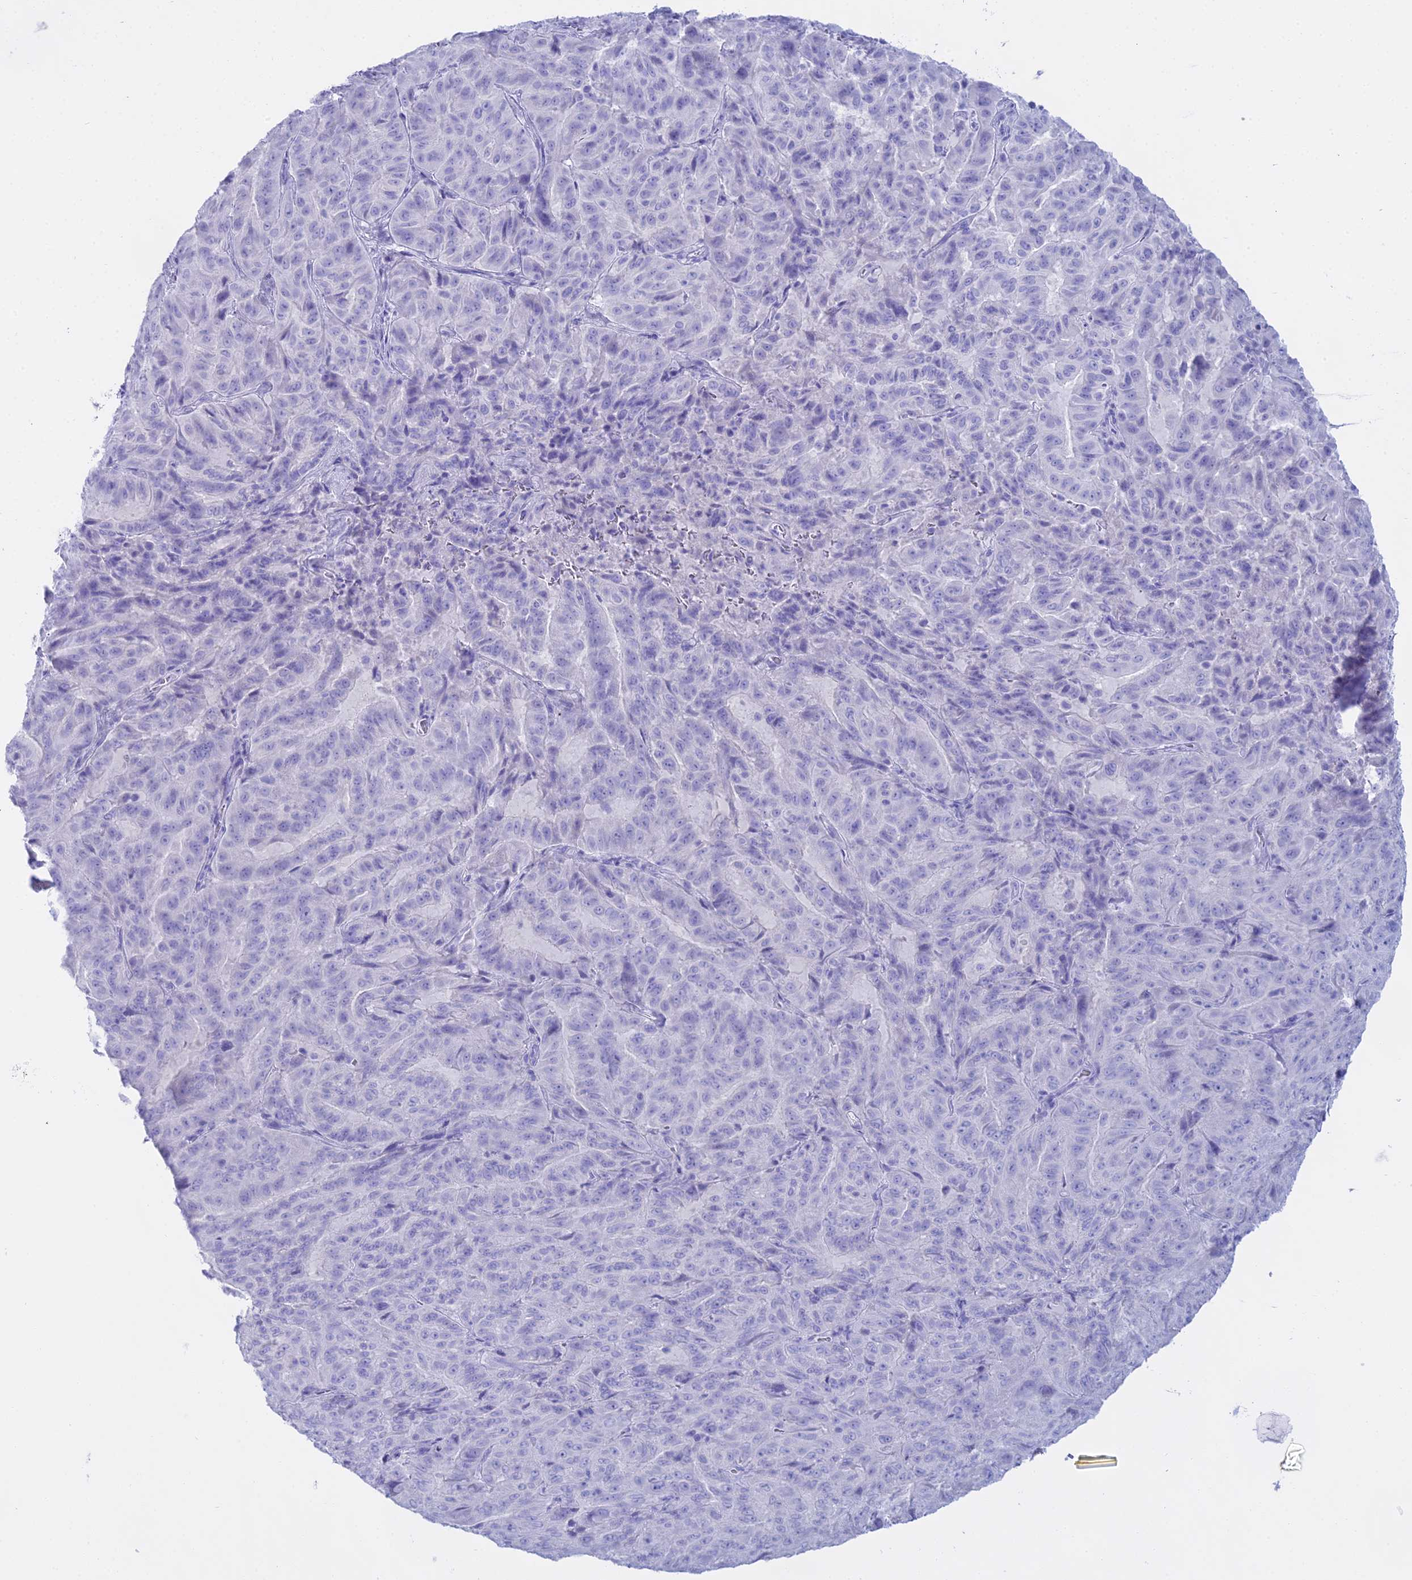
{"staining": {"intensity": "negative", "quantity": "none", "location": "none"}, "tissue": "pancreatic cancer", "cell_type": "Tumor cells", "image_type": "cancer", "snomed": [{"axis": "morphology", "description": "Adenocarcinoma, NOS"}, {"axis": "topography", "description": "Pancreas"}], "caption": "The immunohistochemistry (IHC) image has no significant expression in tumor cells of pancreatic cancer tissue. (Immunohistochemistry, brightfield microscopy, high magnification).", "gene": "CGB2", "patient": {"sex": "male", "age": 63}}